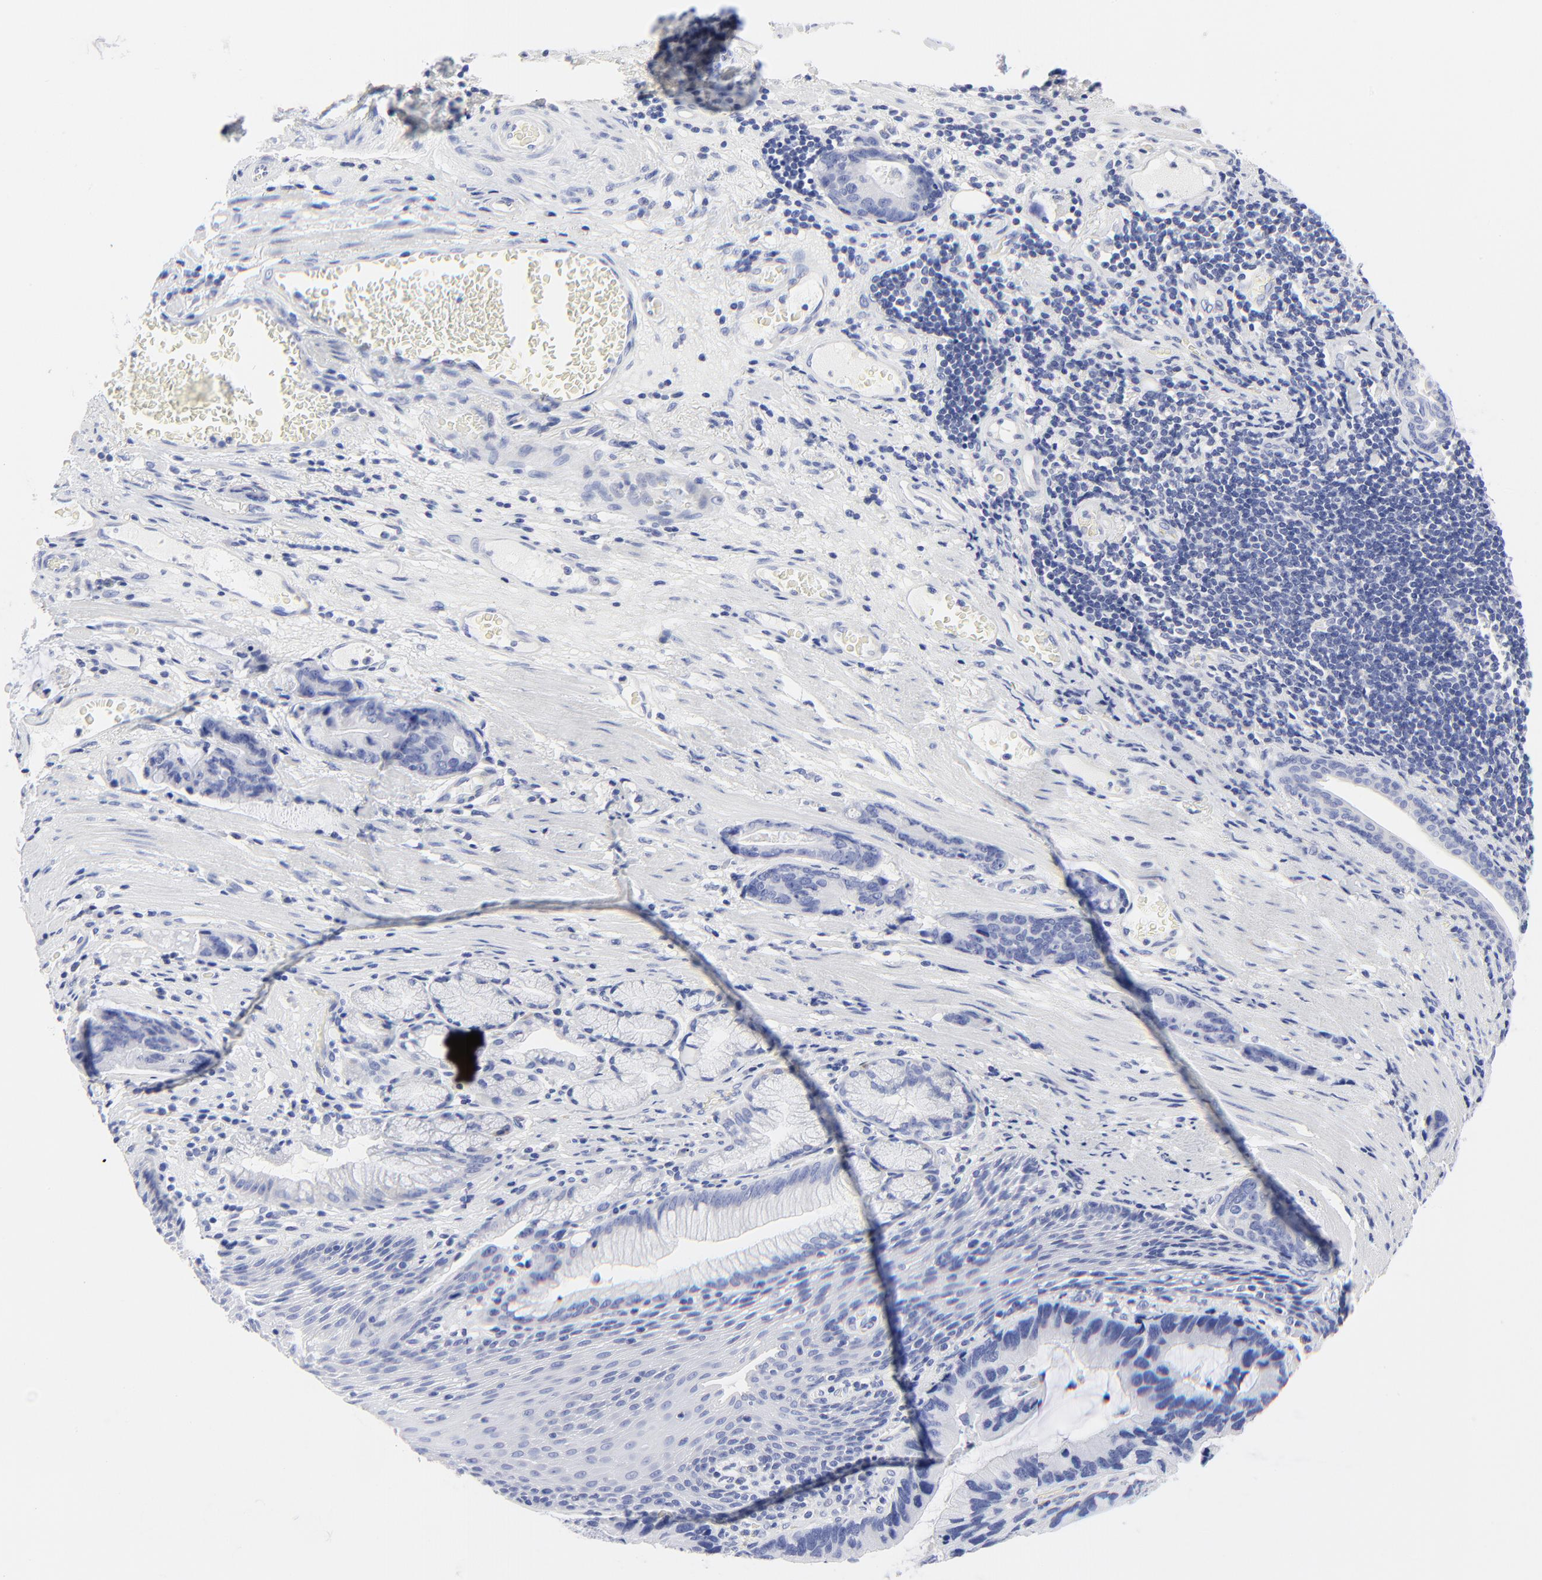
{"staining": {"intensity": "negative", "quantity": "none", "location": "none"}, "tissue": "stomach cancer", "cell_type": "Tumor cells", "image_type": "cancer", "snomed": [{"axis": "morphology", "description": "Adenocarcinoma, NOS"}, {"axis": "topography", "description": "Esophagus"}, {"axis": "topography", "description": "Stomach"}], "caption": "Immunohistochemical staining of stomach adenocarcinoma shows no significant positivity in tumor cells. (DAB immunohistochemistry visualized using brightfield microscopy, high magnification).", "gene": "PSD3", "patient": {"sex": "male", "age": 74}}